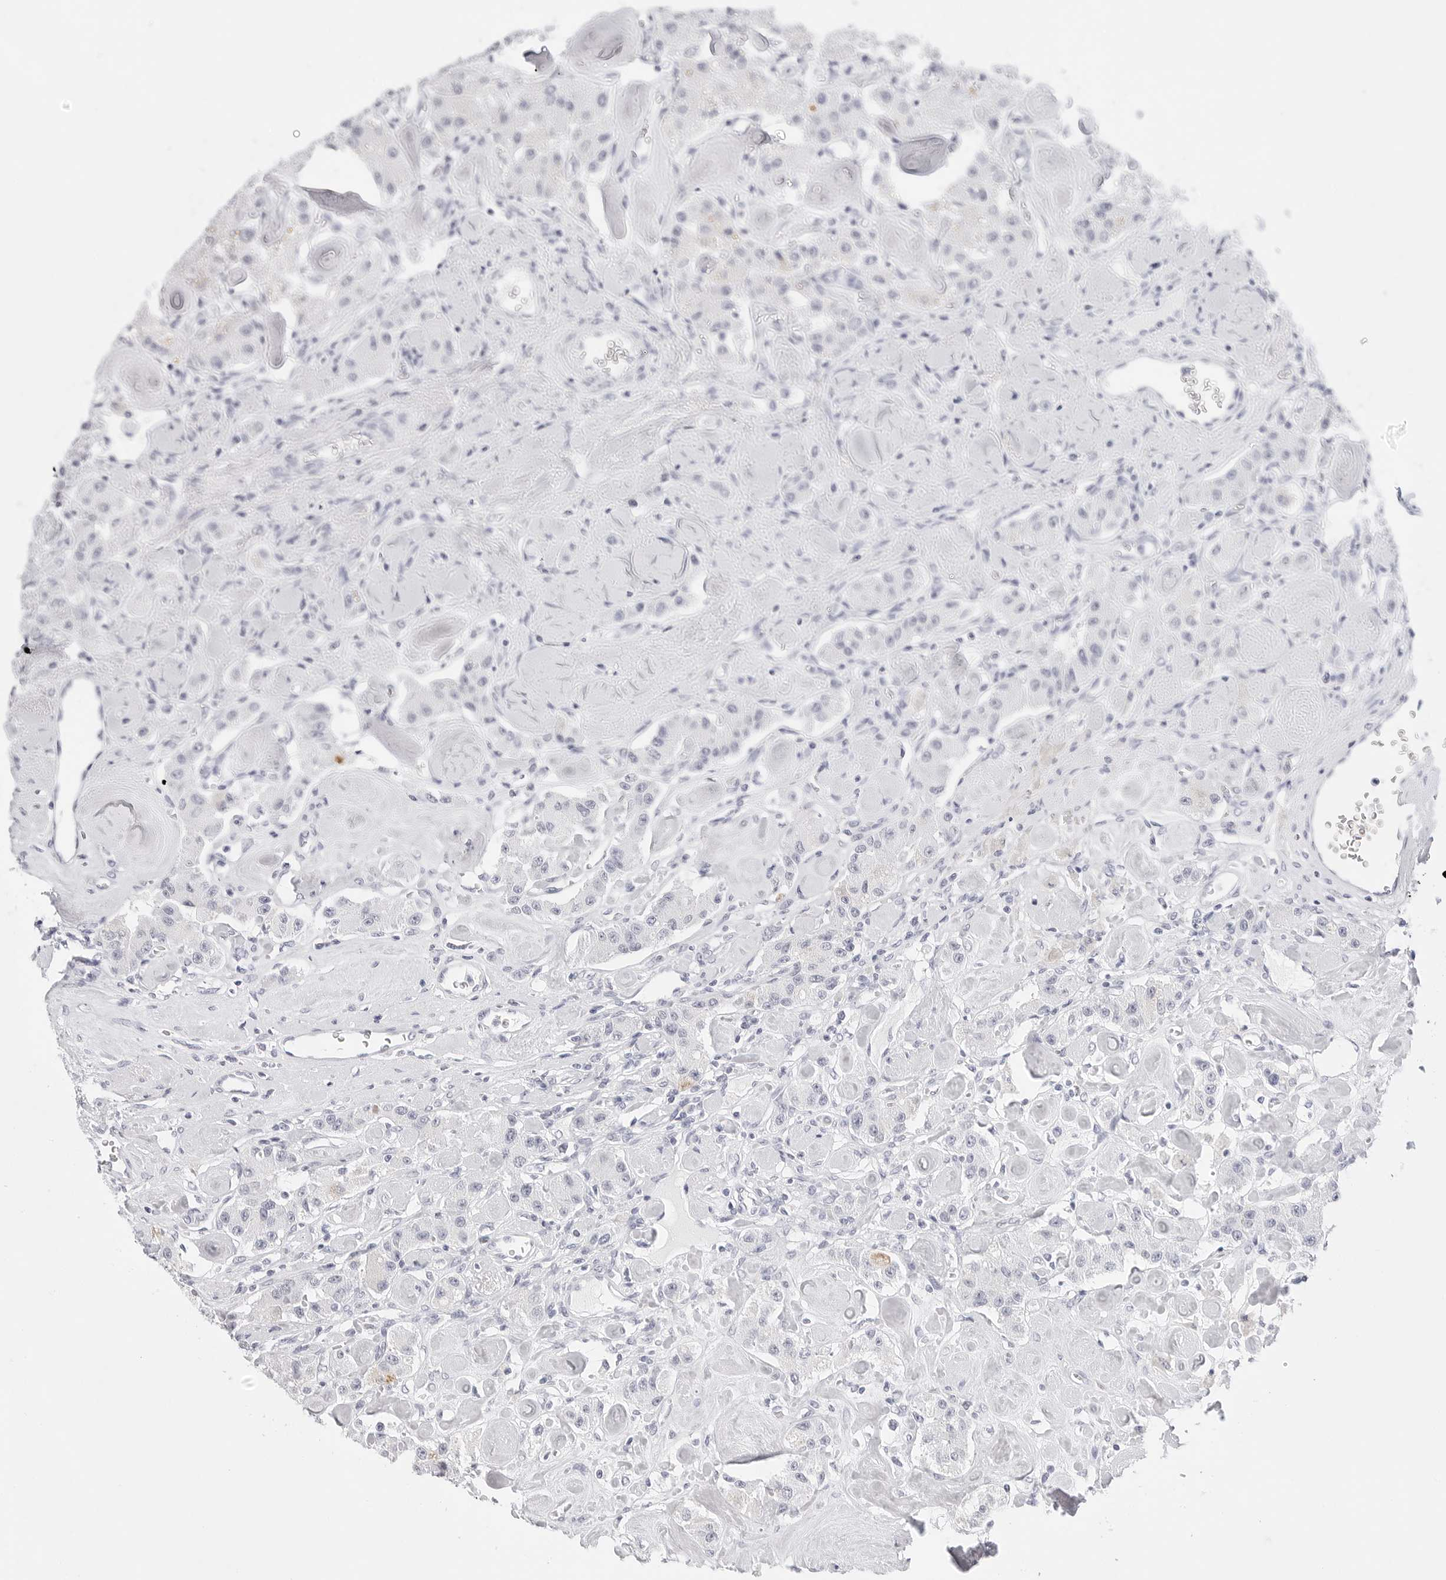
{"staining": {"intensity": "negative", "quantity": "none", "location": "none"}, "tissue": "carcinoid", "cell_type": "Tumor cells", "image_type": "cancer", "snomed": [{"axis": "morphology", "description": "Carcinoid, malignant, NOS"}, {"axis": "topography", "description": "Pancreas"}], "caption": "Histopathology image shows no significant protein positivity in tumor cells of carcinoid.", "gene": "HMGCS2", "patient": {"sex": "male", "age": 41}}